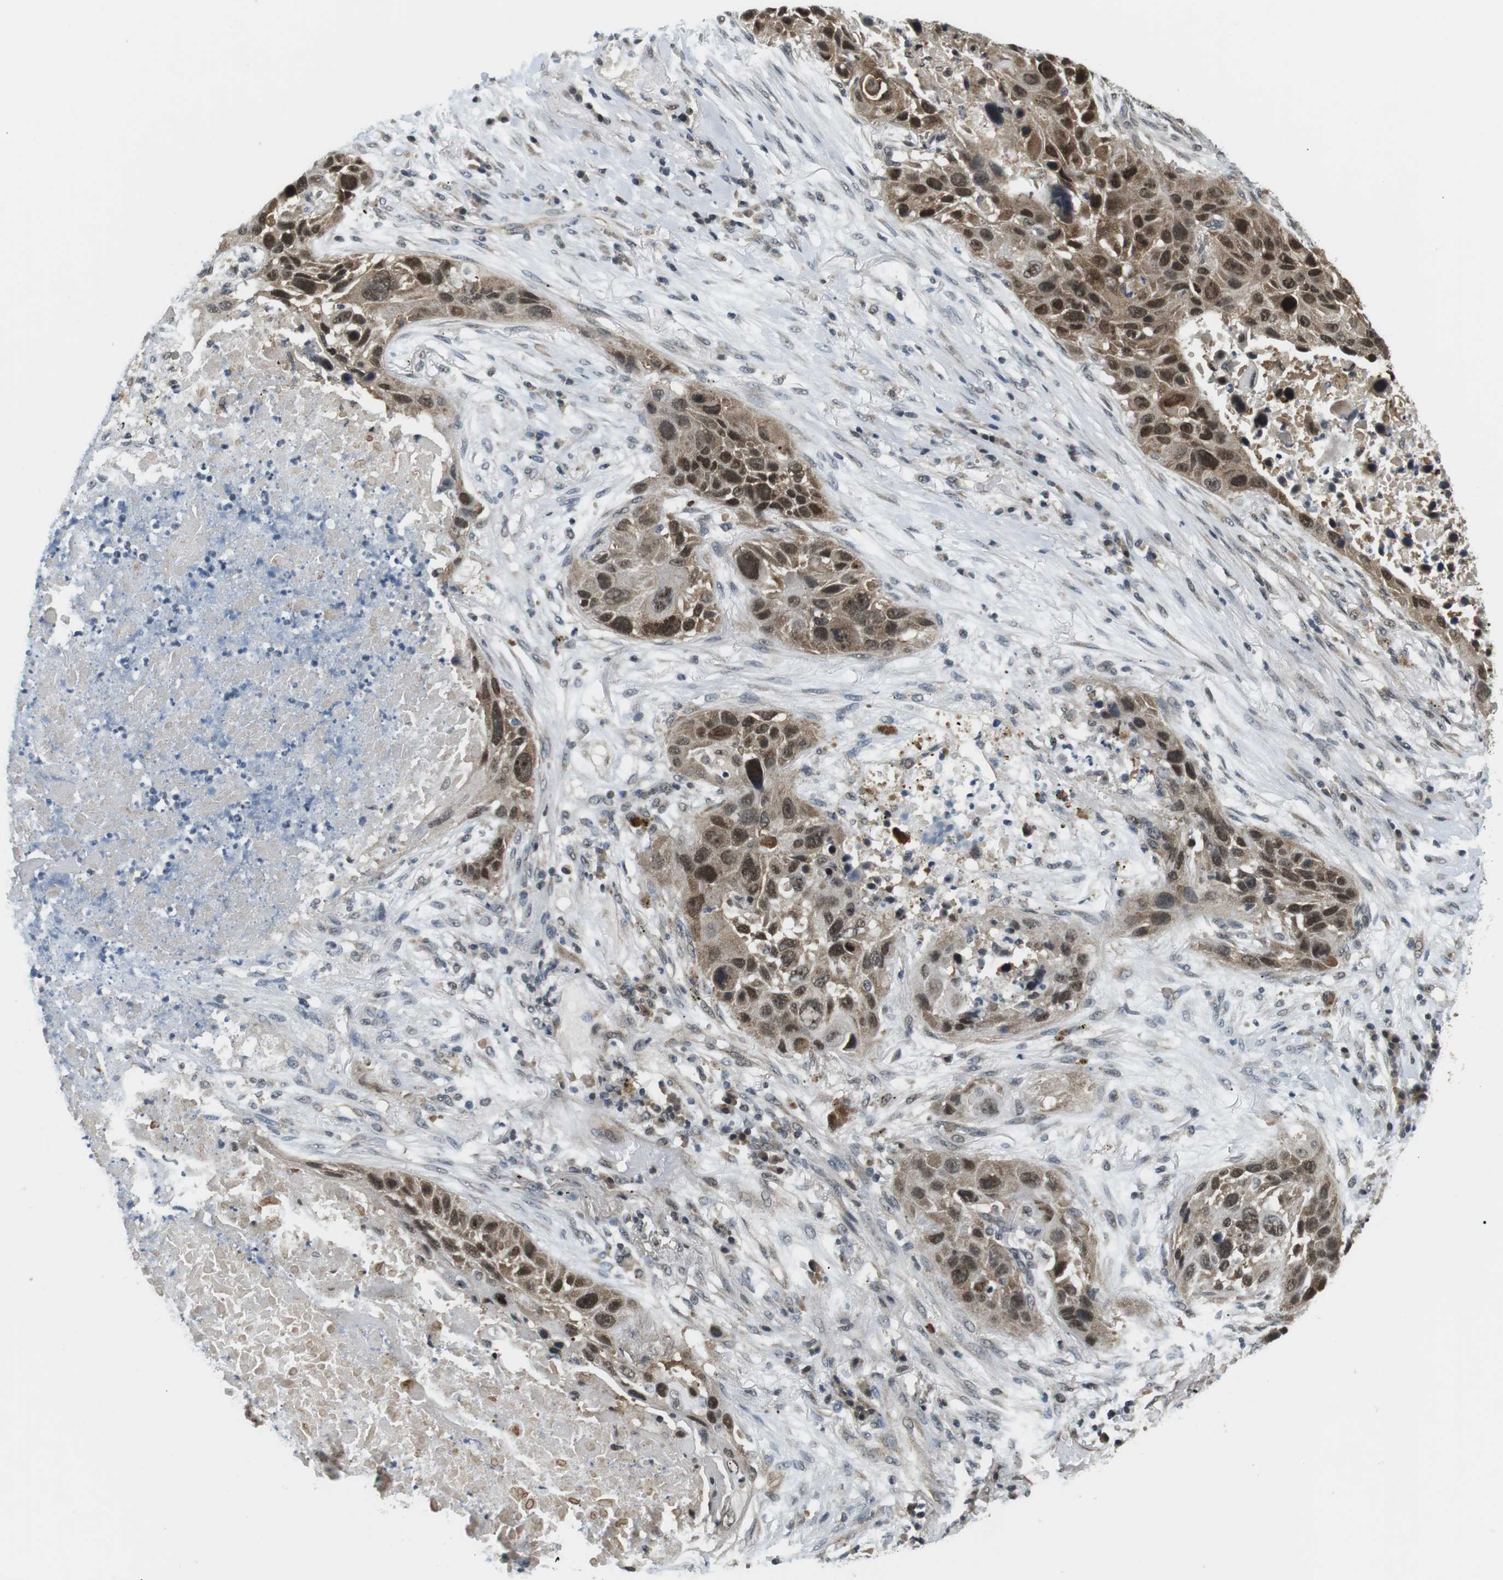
{"staining": {"intensity": "strong", "quantity": ">75%", "location": "cytoplasmic/membranous,nuclear"}, "tissue": "lung cancer", "cell_type": "Tumor cells", "image_type": "cancer", "snomed": [{"axis": "morphology", "description": "Squamous cell carcinoma, NOS"}, {"axis": "topography", "description": "Lung"}], "caption": "The histopathology image shows a brown stain indicating the presence of a protein in the cytoplasmic/membranous and nuclear of tumor cells in lung squamous cell carcinoma.", "gene": "CSNK2B", "patient": {"sex": "male", "age": 57}}